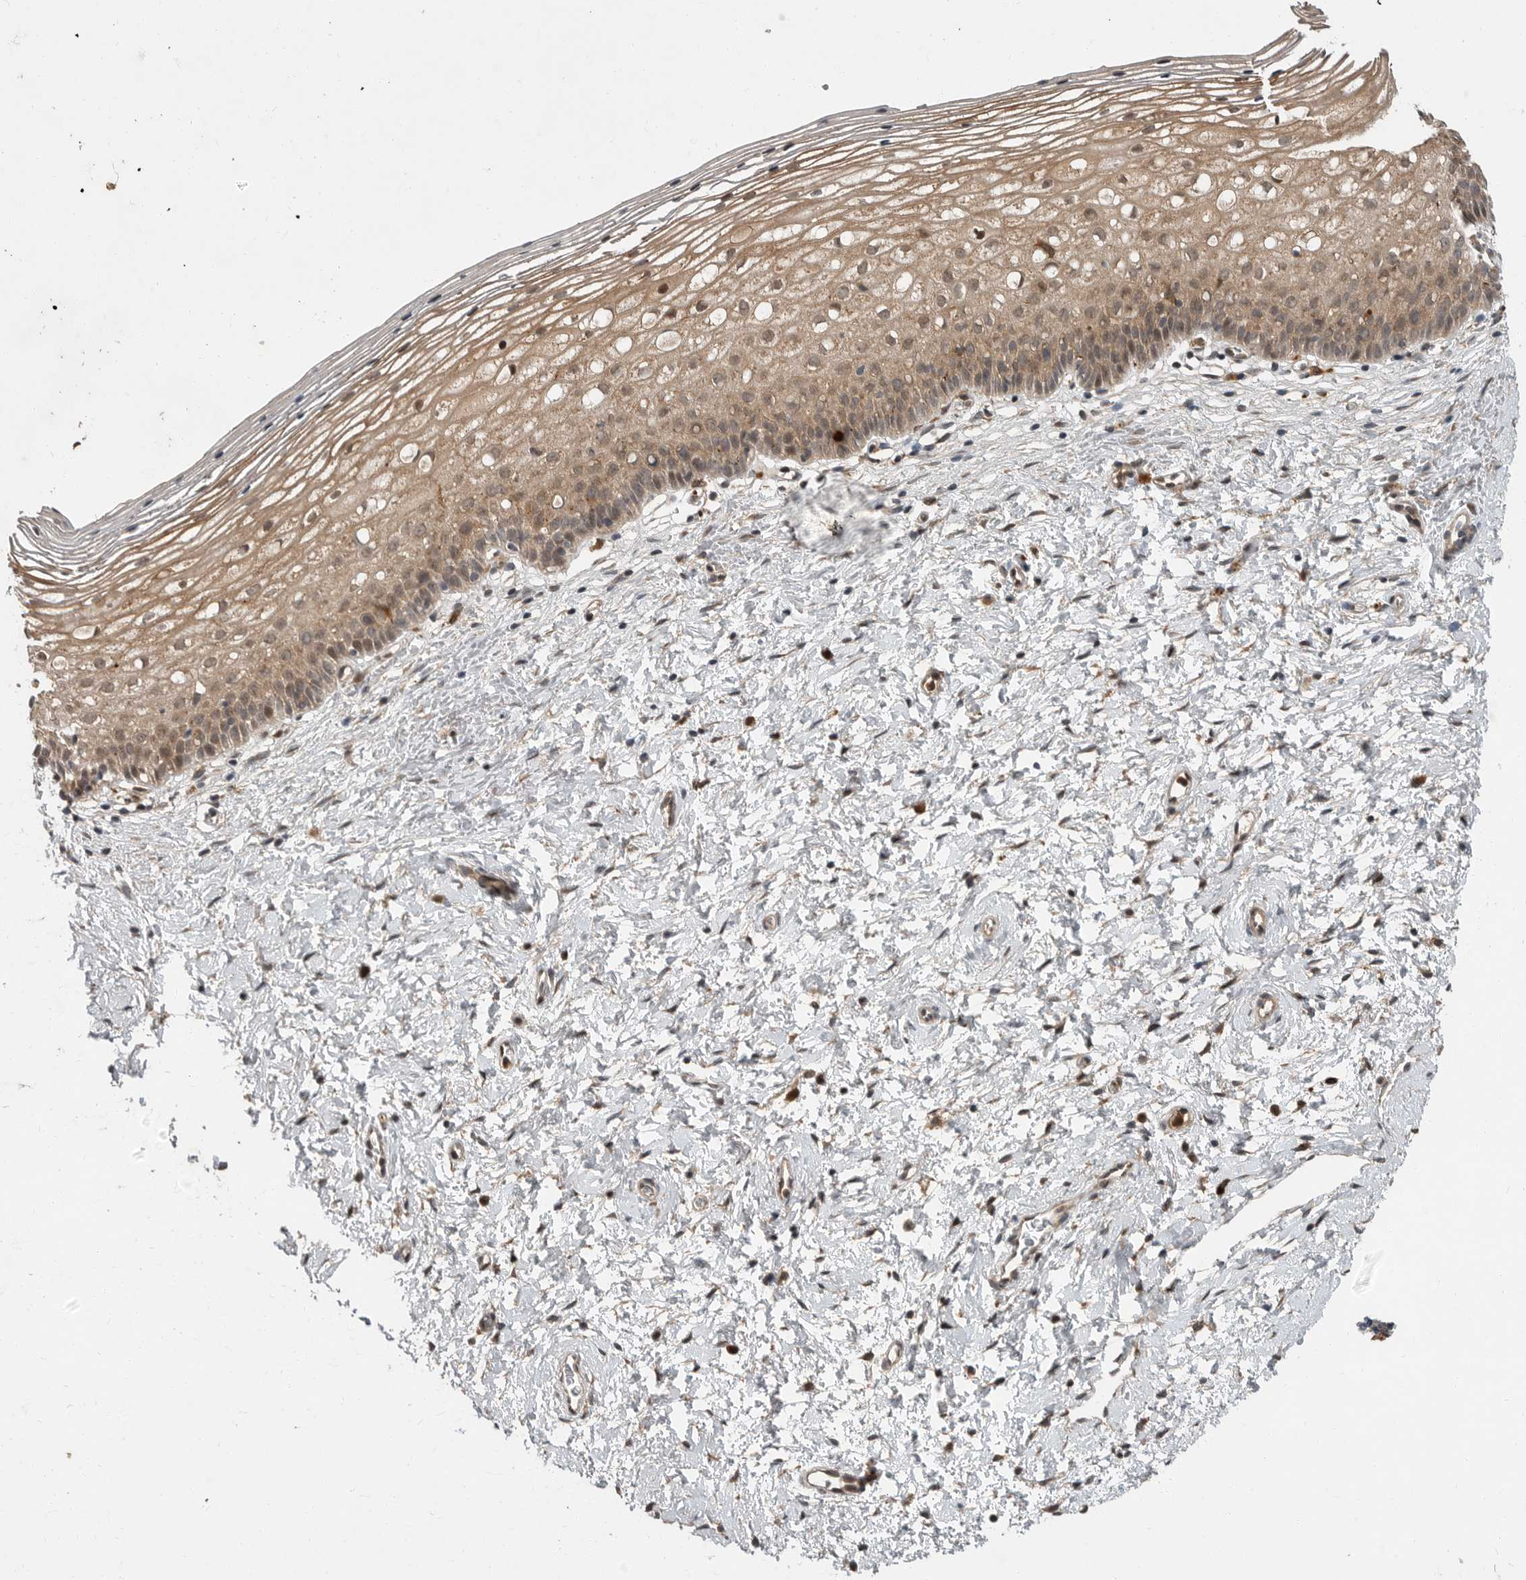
{"staining": {"intensity": "moderate", "quantity": ">75%", "location": "cytoplasmic/membranous"}, "tissue": "cervix", "cell_type": "Squamous epithelial cells", "image_type": "normal", "snomed": [{"axis": "morphology", "description": "Normal tissue, NOS"}, {"axis": "topography", "description": "Cervix"}], "caption": "Immunohistochemical staining of benign human cervix shows medium levels of moderate cytoplasmic/membranous expression in about >75% of squamous epithelial cells.", "gene": "OSBPL9", "patient": {"sex": "female", "age": 72}}